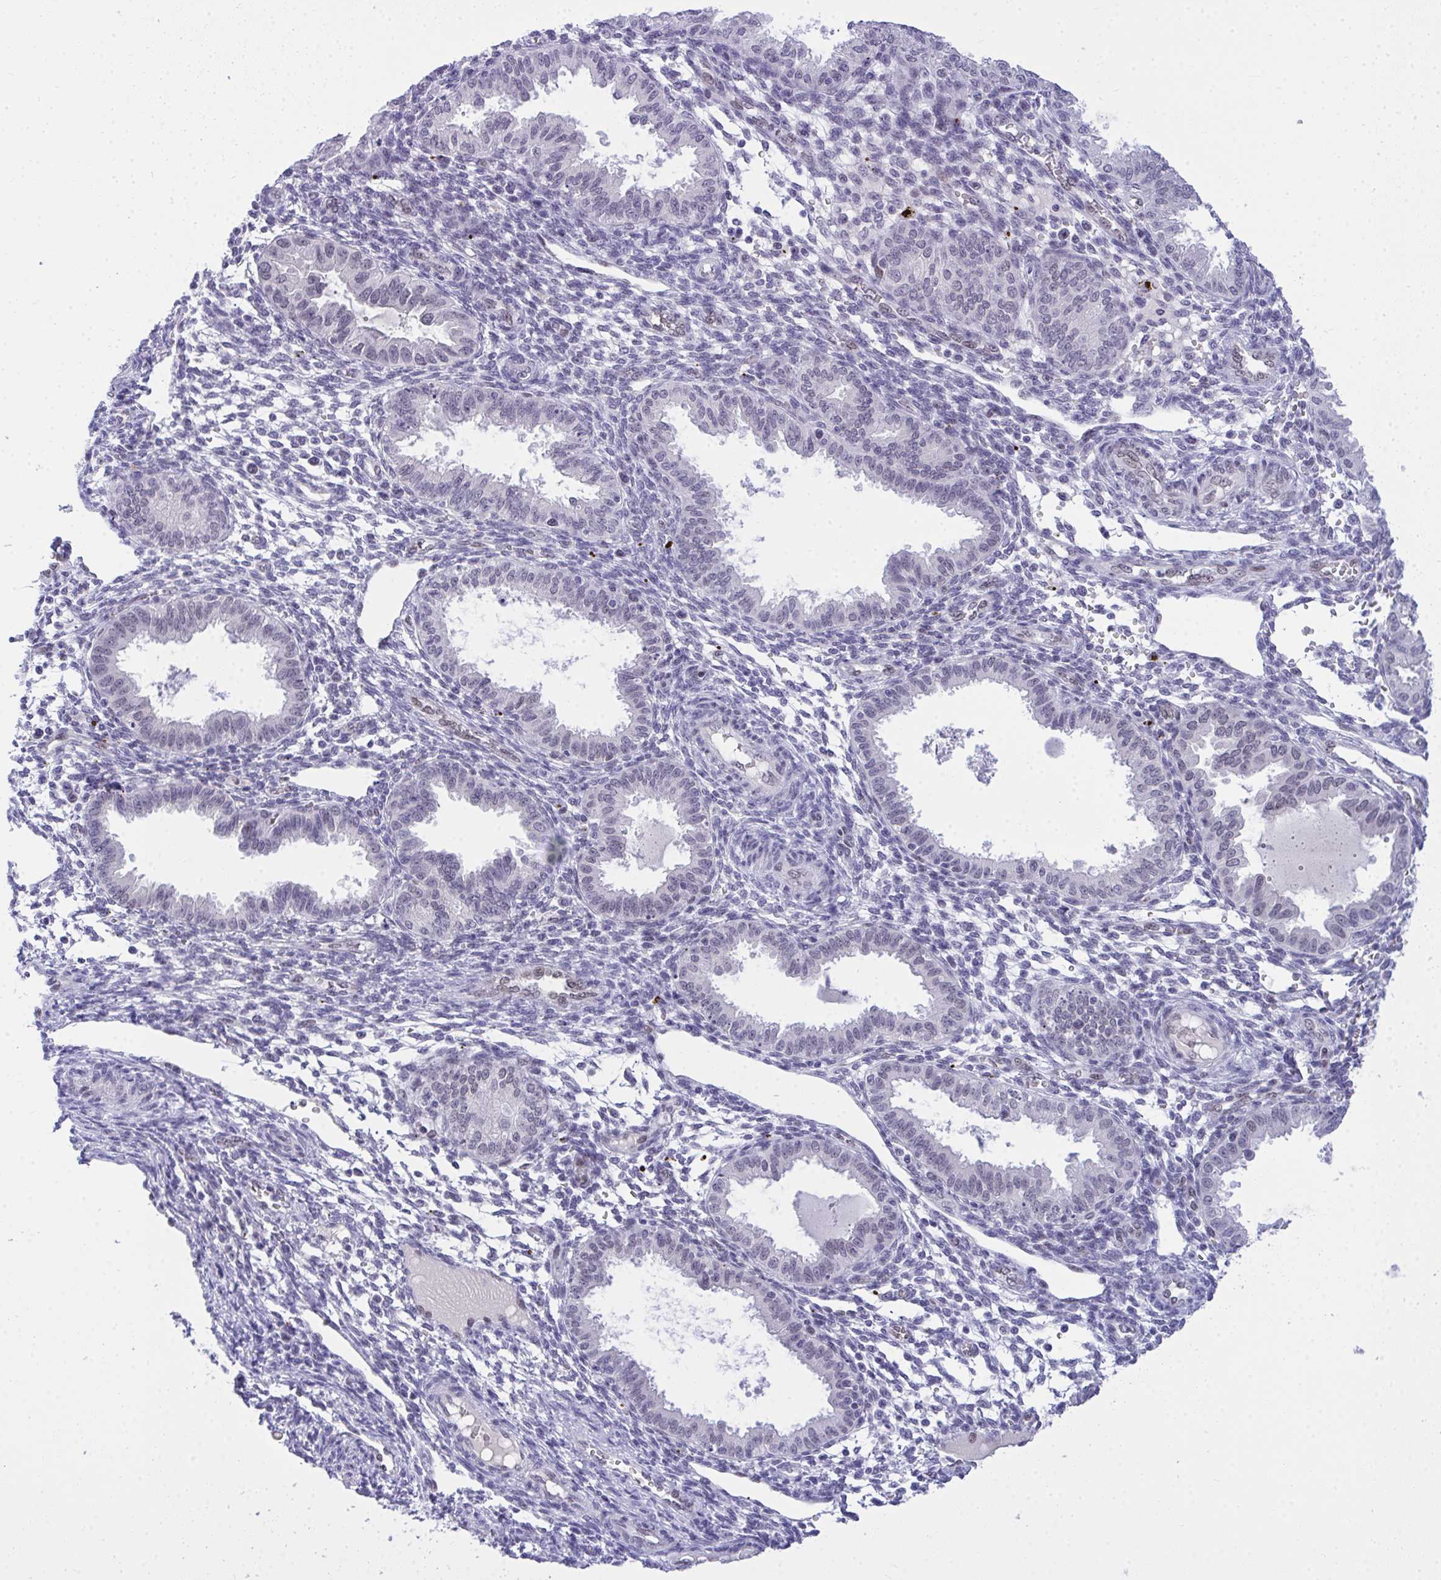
{"staining": {"intensity": "negative", "quantity": "none", "location": "none"}, "tissue": "endometrium", "cell_type": "Cells in endometrial stroma", "image_type": "normal", "snomed": [{"axis": "morphology", "description": "Normal tissue, NOS"}, {"axis": "topography", "description": "Endometrium"}], "caption": "Endometrium stained for a protein using immunohistochemistry demonstrates no expression cells in endometrial stroma.", "gene": "TEAD4", "patient": {"sex": "female", "age": 33}}